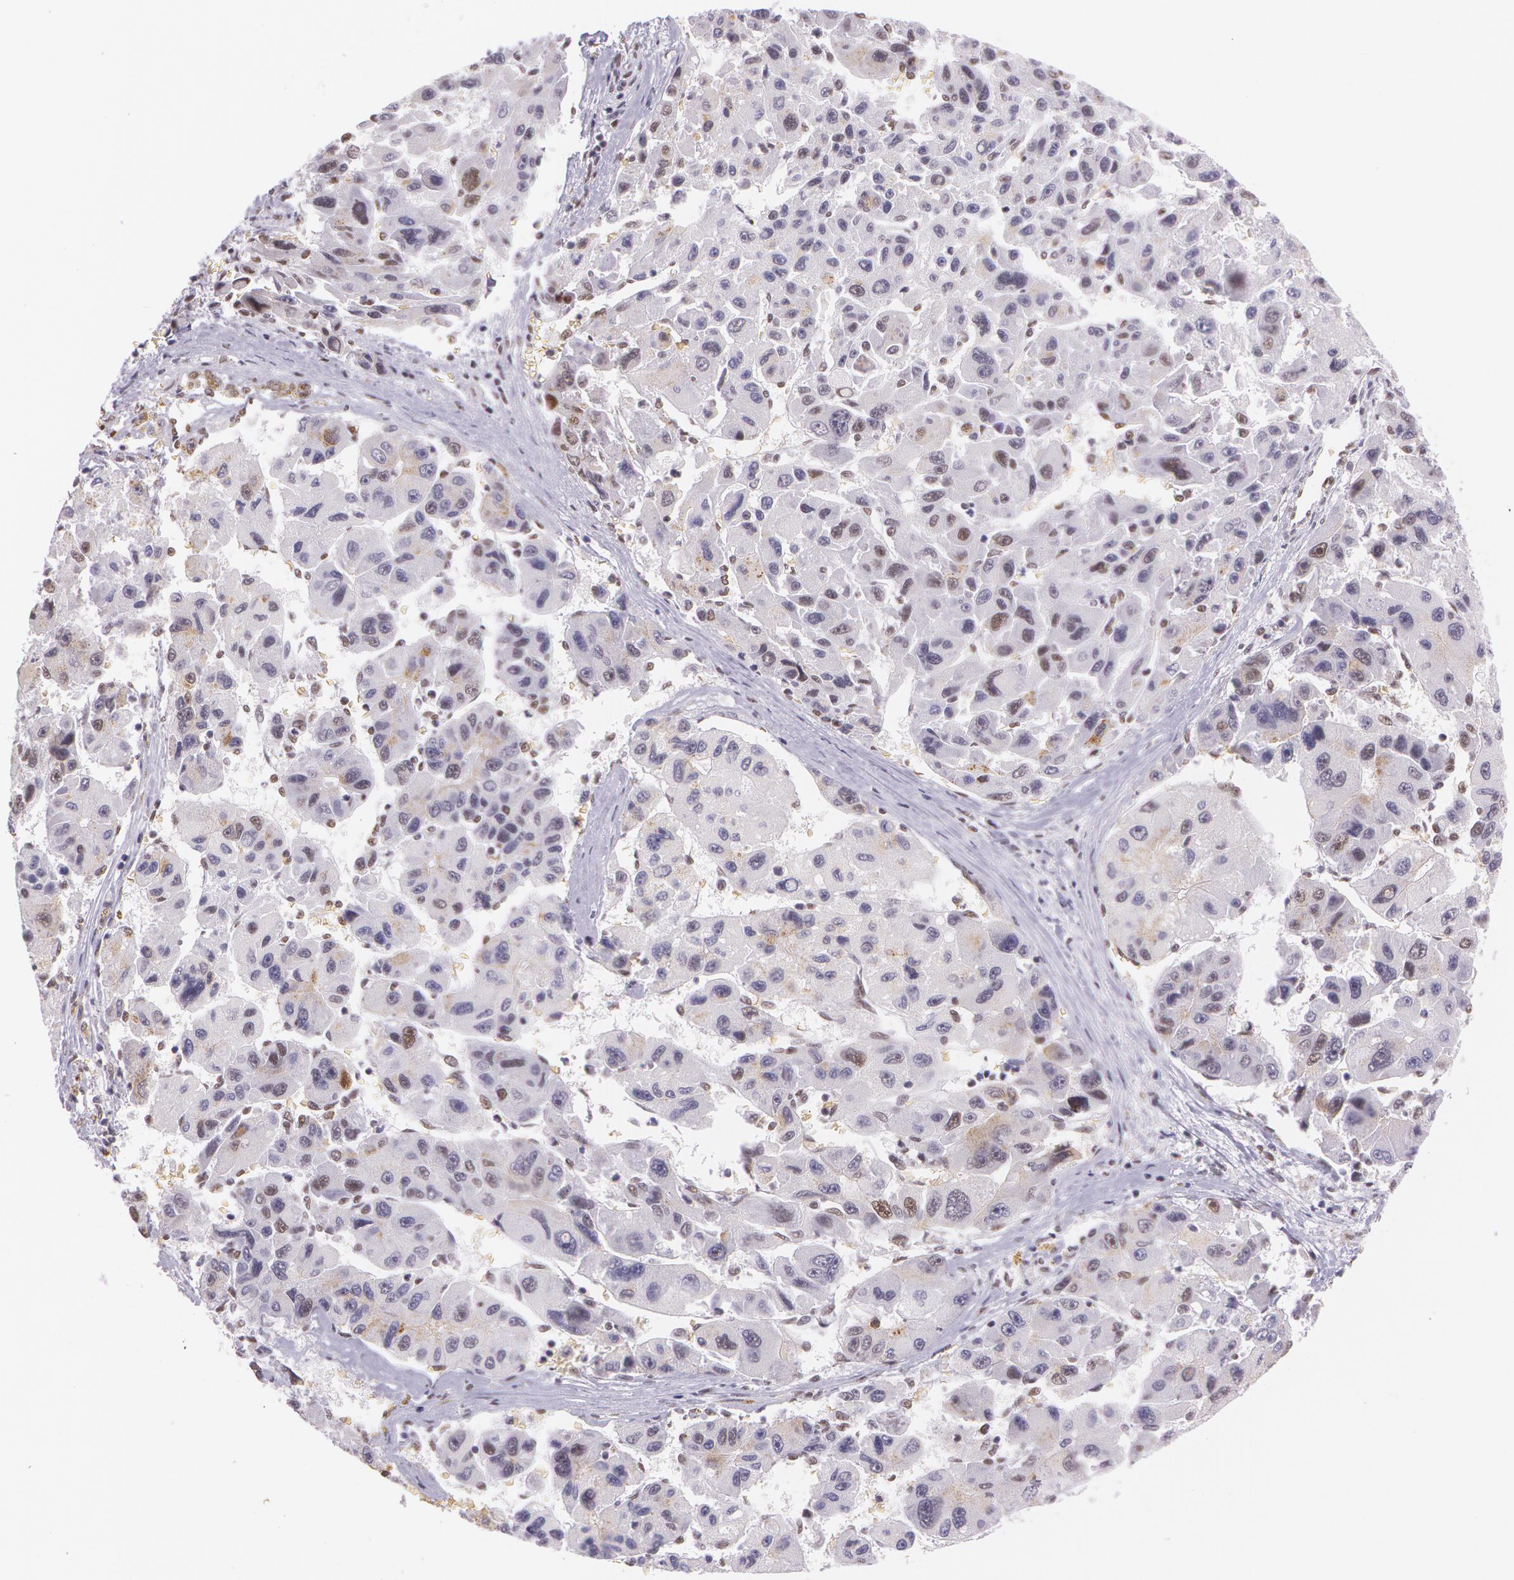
{"staining": {"intensity": "negative", "quantity": "none", "location": "none"}, "tissue": "liver cancer", "cell_type": "Tumor cells", "image_type": "cancer", "snomed": [{"axis": "morphology", "description": "Carcinoma, Hepatocellular, NOS"}, {"axis": "topography", "description": "Liver"}], "caption": "Liver cancer was stained to show a protein in brown. There is no significant positivity in tumor cells.", "gene": "NBN", "patient": {"sex": "male", "age": 64}}